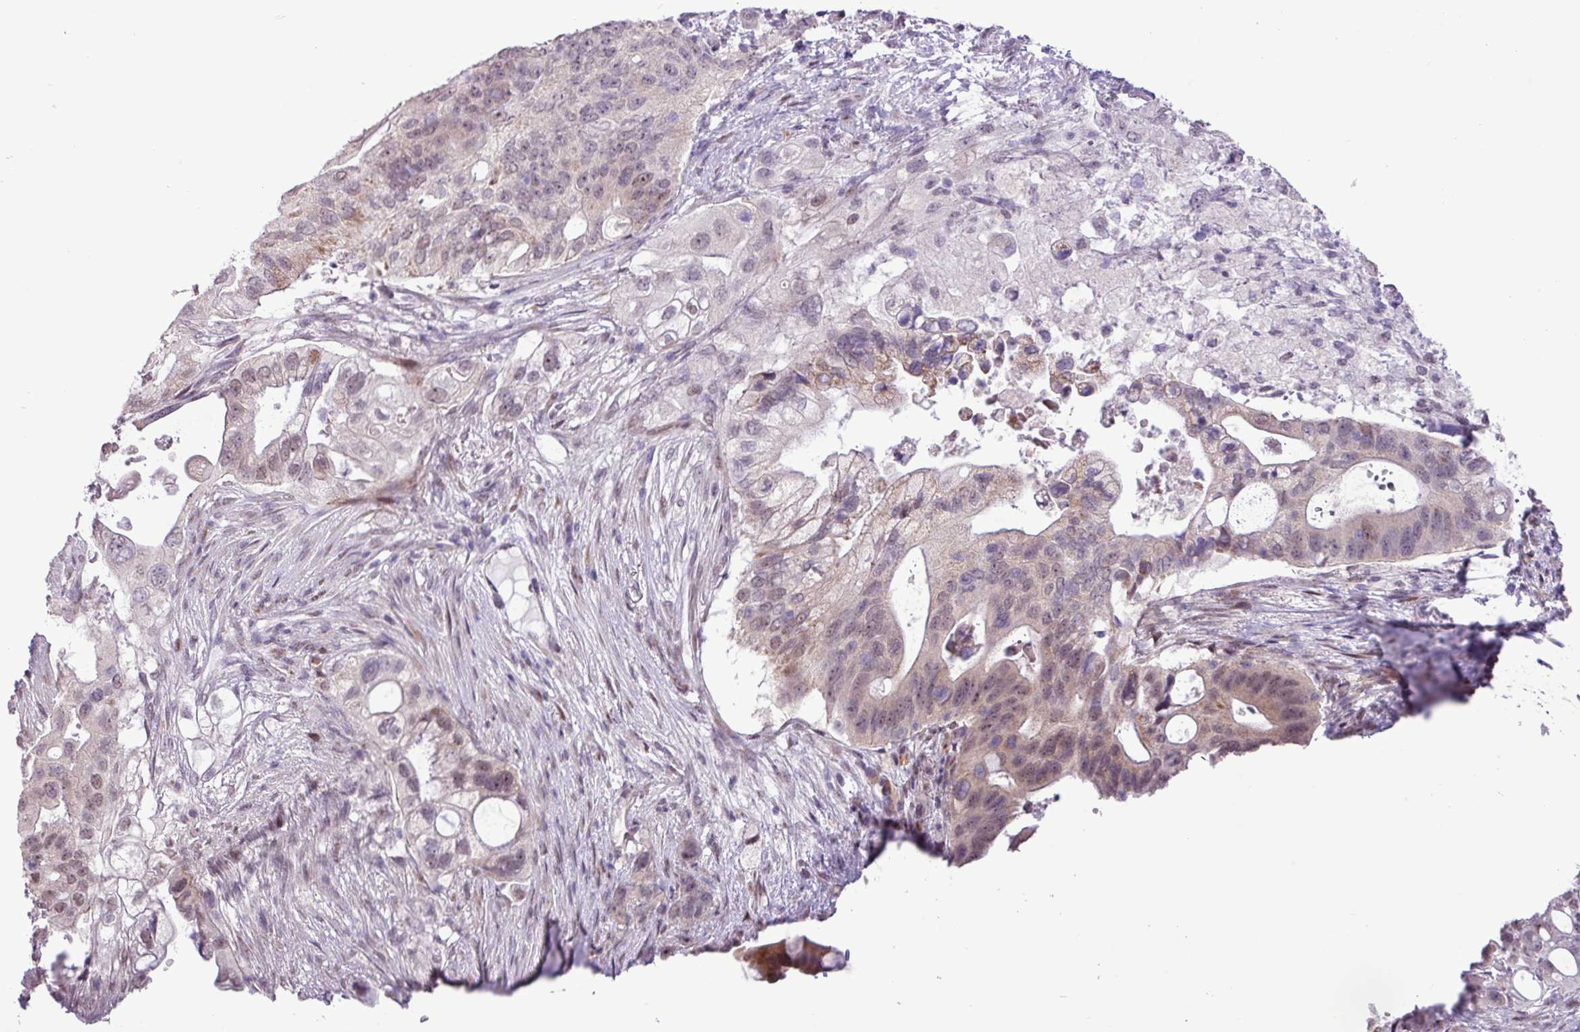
{"staining": {"intensity": "moderate", "quantity": "<25%", "location": "cytoplasmic/membranous,nuclear"}, "tissue": "pancreatic cancer", "cell_type": "Tumor cells", "image_type": "cancer", "snomed": [{"axis": "morphology", "description": "Adenocarcinoma, NOS"}, {"axis": "topography", "description": "Pancreas"}], "caption": "This is an image of immunohistochemistry staining of pancreatic cancer (adenocarcinoma), which shows moderate positivity in the cytoplasmic/membranous and nuclear of tumor cells.", "gene": "ZNF354A", "patient": {"sex": "female", "age": 72}}